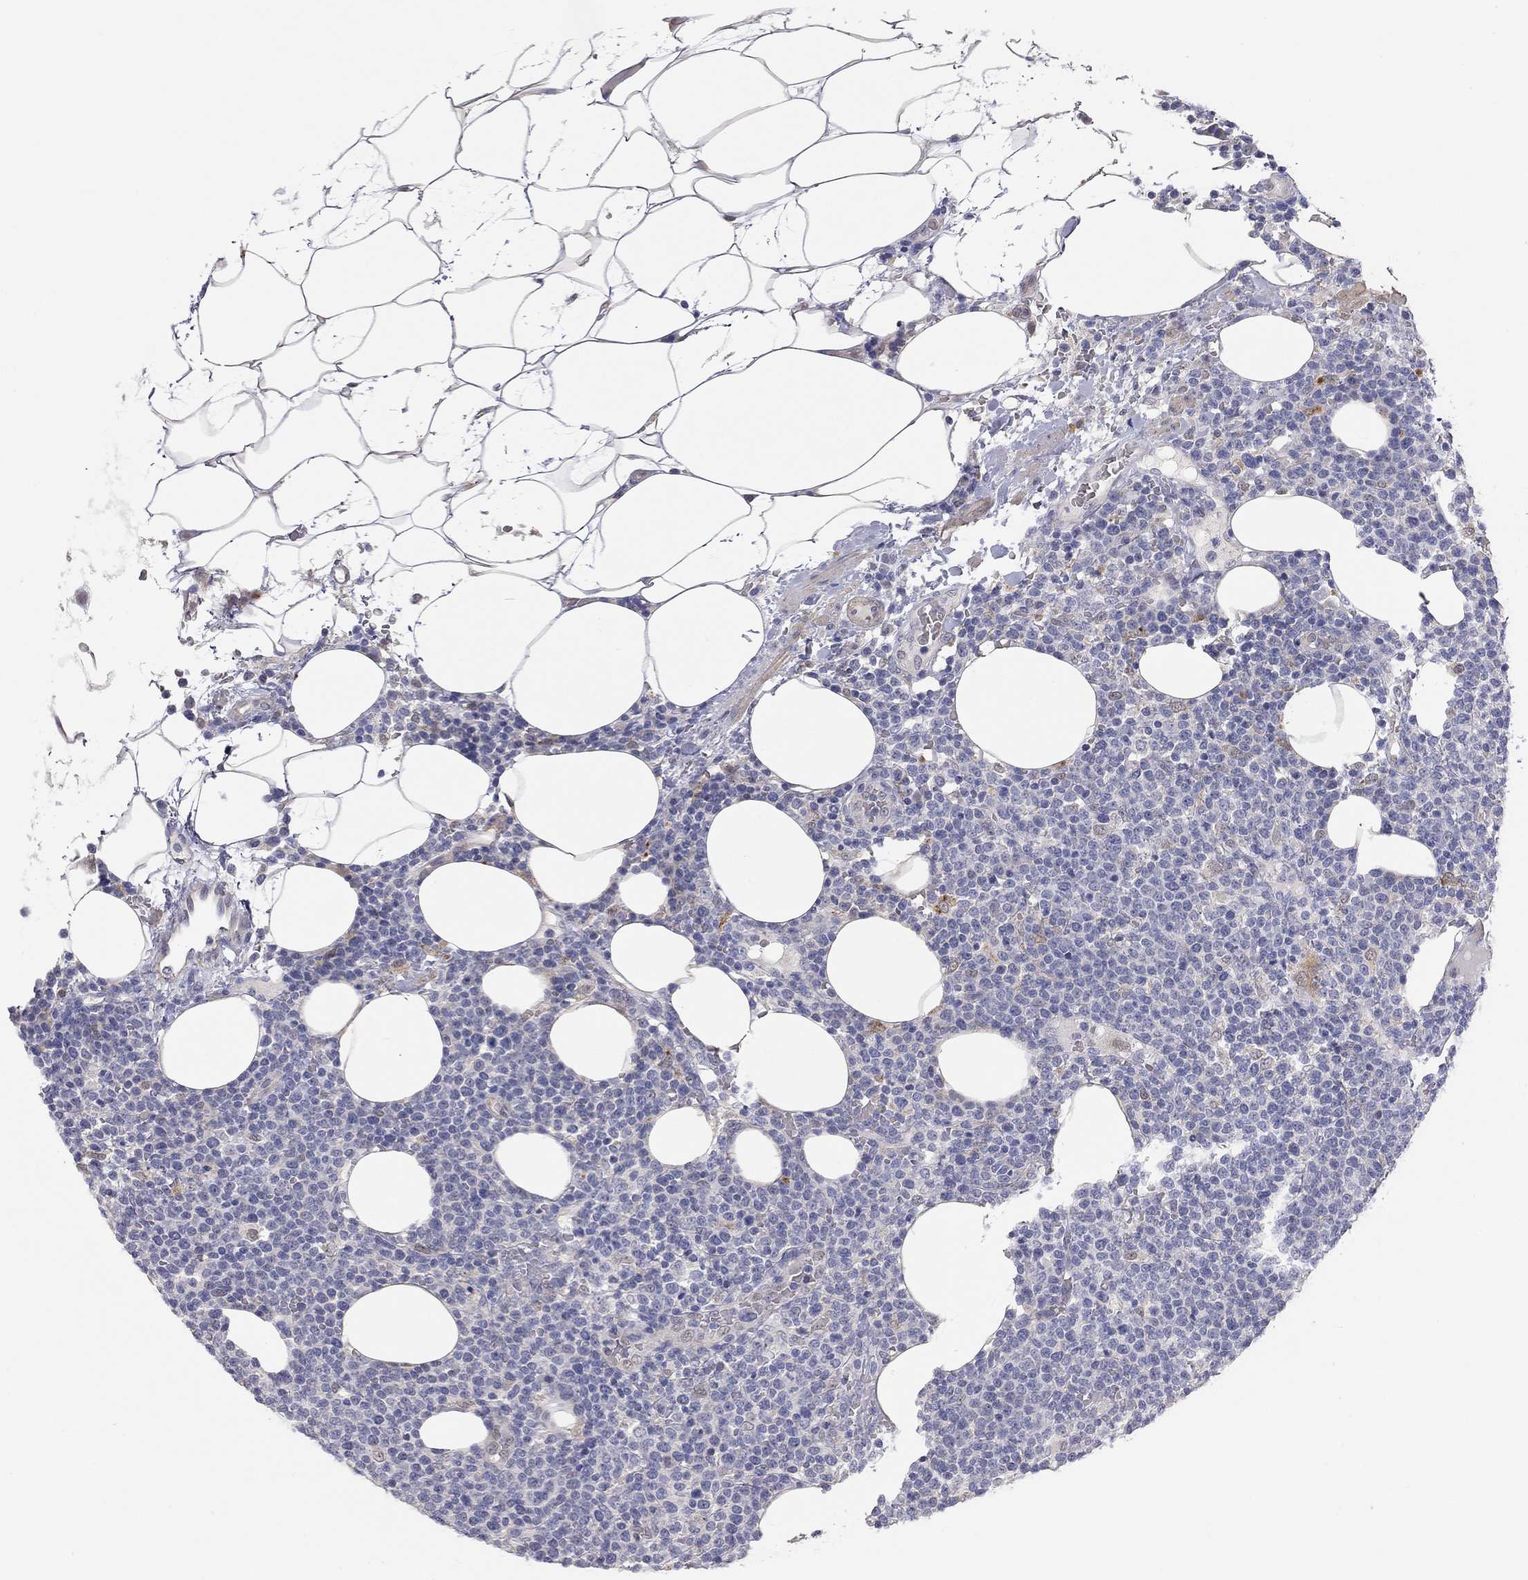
{"staining": {"intensity": "negative", "quantity": "none", "location": "none"}, "tissue": "lymphoma", "cell_type": "Tumor cells", "image_type": "cancer", "snomed": [{"axis": "morphology", "description": "Malignant lymphoma, non-Hodgkin's type, High grade"}, {"axis": "topography", "description": "Lymph node"}], "caption": "DAB immunohistochemical staining of human lymphoma displays no significant staining in tumor cells.", "gene": "PAPSS2", "patient": {"sex": "male", "age": 61}}